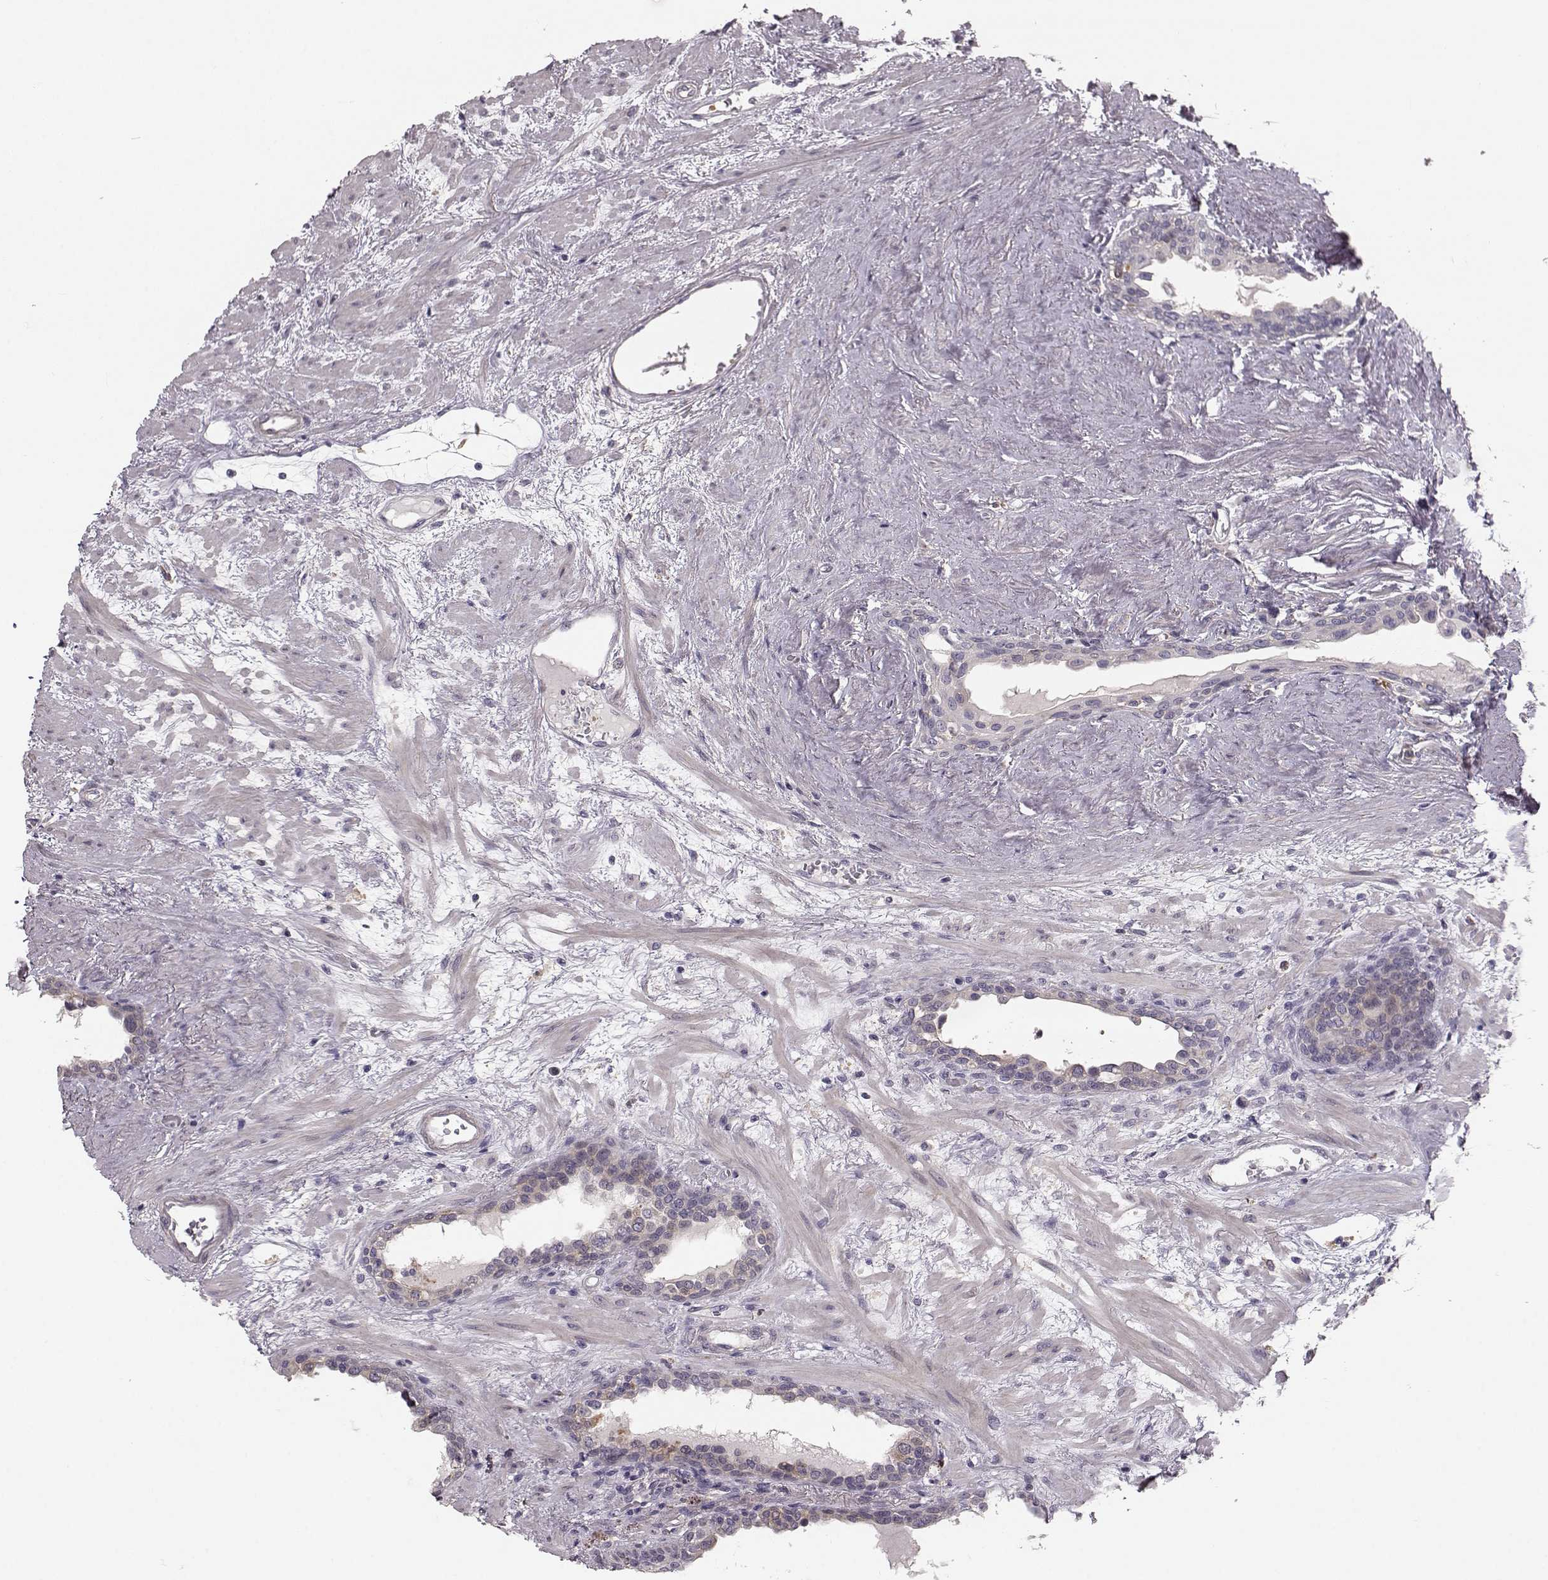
{"staining": {"intensity": "negative", "quantity": "none", "location": "none"}, "tissue": "prostate", "cell_type": "Glandular cells", "image_type": "normal", "snomed": [{"axis": "morphology", "description": "Normal tissue, NOS"}, {"axis": "topography", "description": "Prostate"}], "caption": "IHC of benign prostate exhibits no expression in glandular cells.", "gene": "GPR50", "patient": {"sex": "male", "age": 63}}